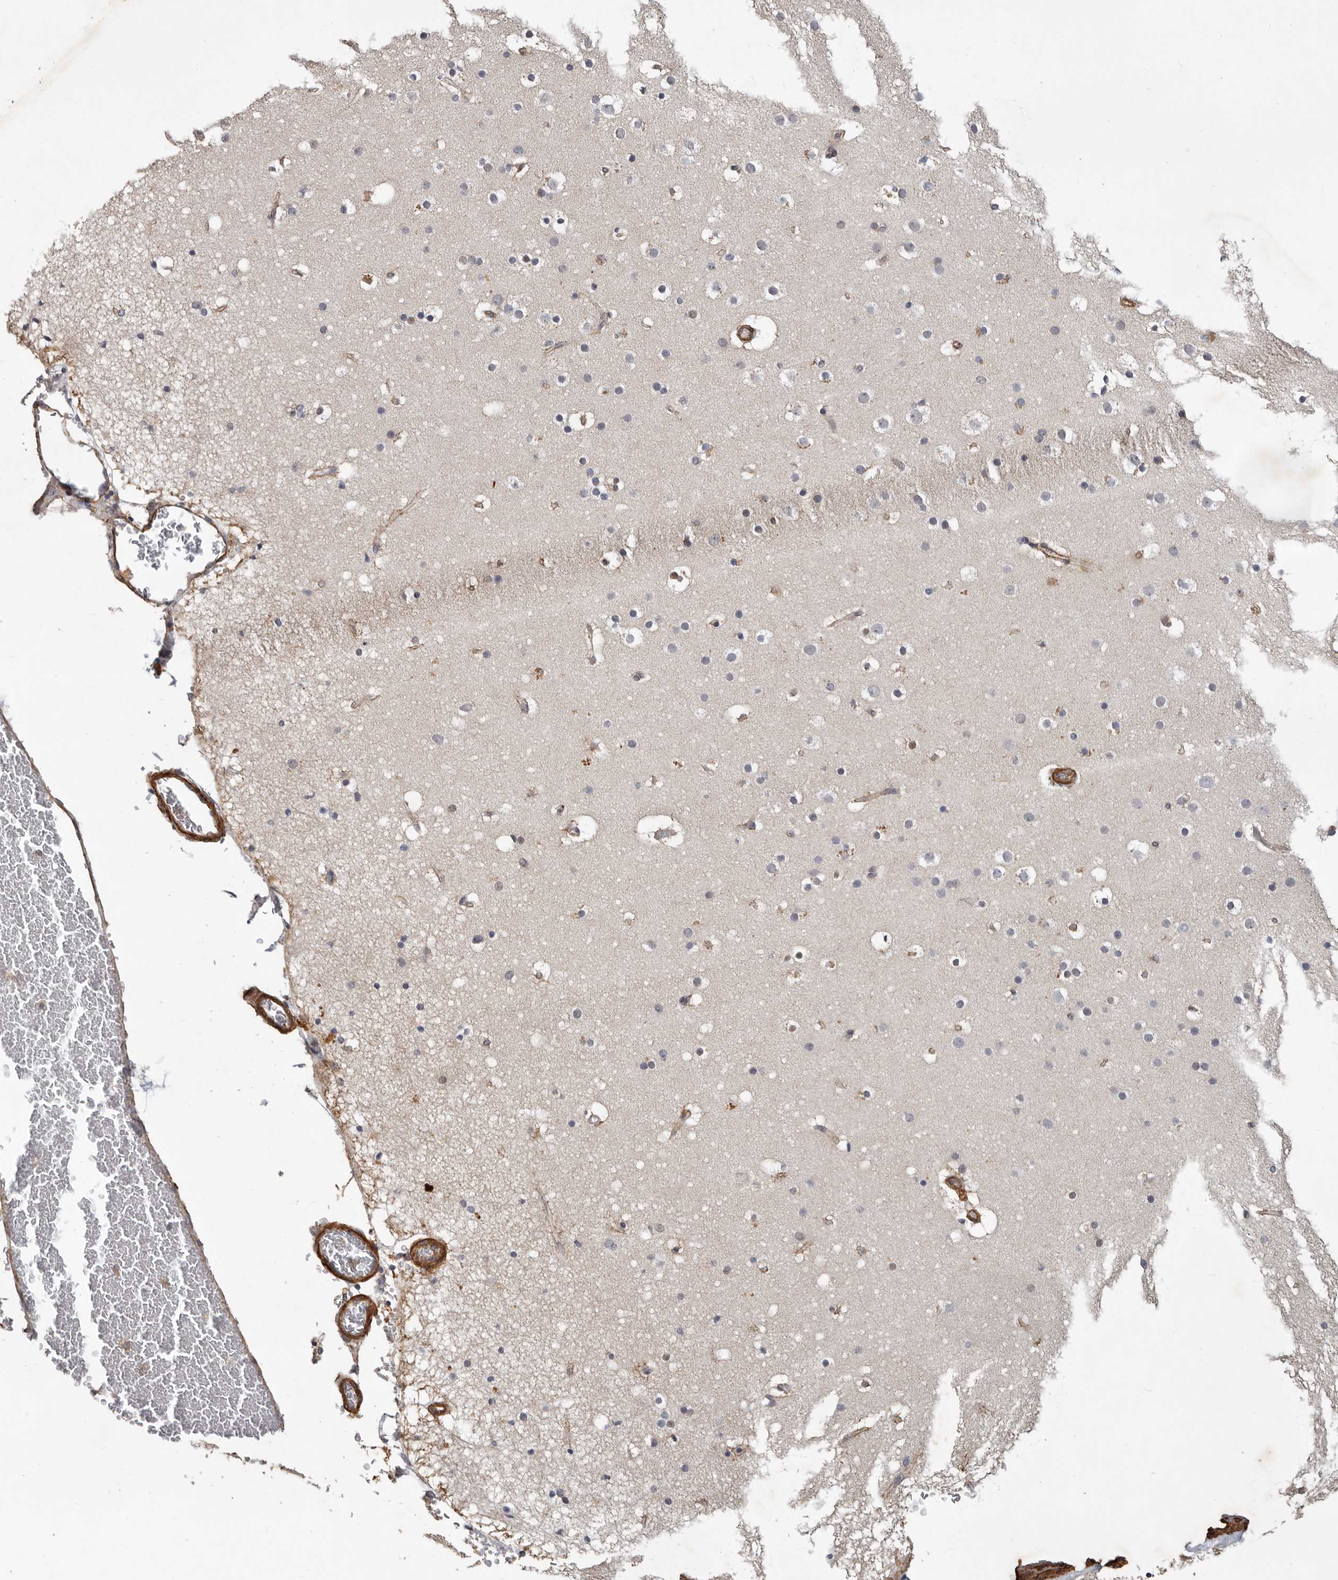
{"staining": {"intensity": "moderate", "quantity": ">75%", "location": "cytoplasmic/membranous"}, "tissue": "cerebral cortex", "cell_type": "Endothelial cells", "image_type": "normal", "snomed": [{"axis": "morphology", "description": "Normal tissue, NOS"}, {"axis": "topography", "description": "Cerebral cortex"}], "caption": "Protein expression analysis of unremarkable cerebral cortex shows moderate cytoplasmic/membranous staining in approximately >75% of endothelial cells. The staining was performed using DAB to visualize the protein expression in brown, while the nuclei were stained in blue with hematoxylin (Magnification: 20x).", "gene": "RNF157", "patient": {"sex": "male", "age": 57}}